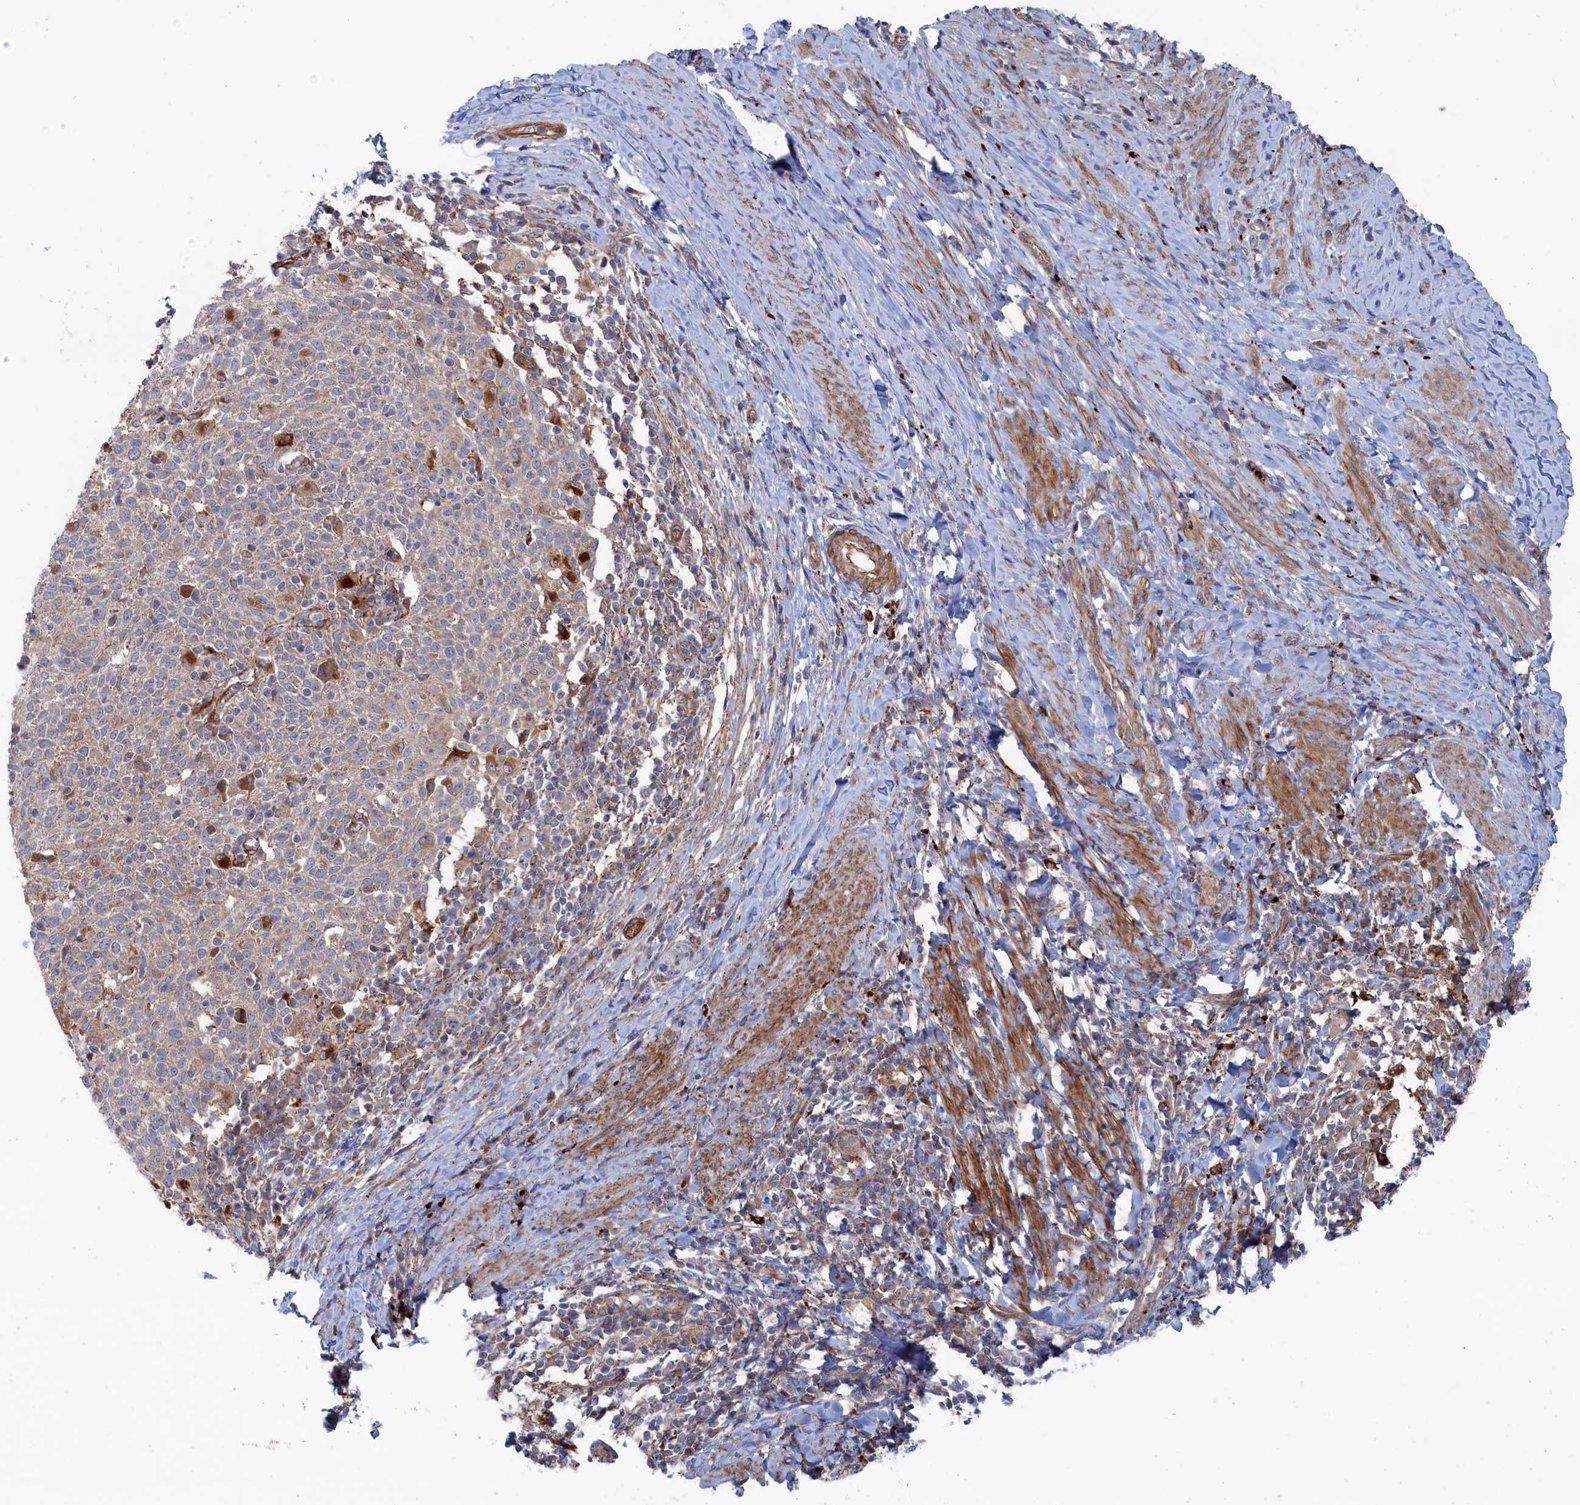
{"staining": {"intensity": "weak", "quantity": "<25%", "location": "cytoplasmic/membranous"}, "tissue": "cervical cancer", "cell_type": "Tumor cells", "image_type": "cancer", "snomed": [{"axis": "morphology", "description": "Squamous cell carcinoma, NOS"}, {"axis": "topography", "description": "Cervix"}], "caption": "There is no significant positivity in tumor cells of cervical cancer (squamous cell carcinoma). Nuclei are stained in blue.", "gene": "FILIP1L", "patient": {"sex": "female", "age": 52}}